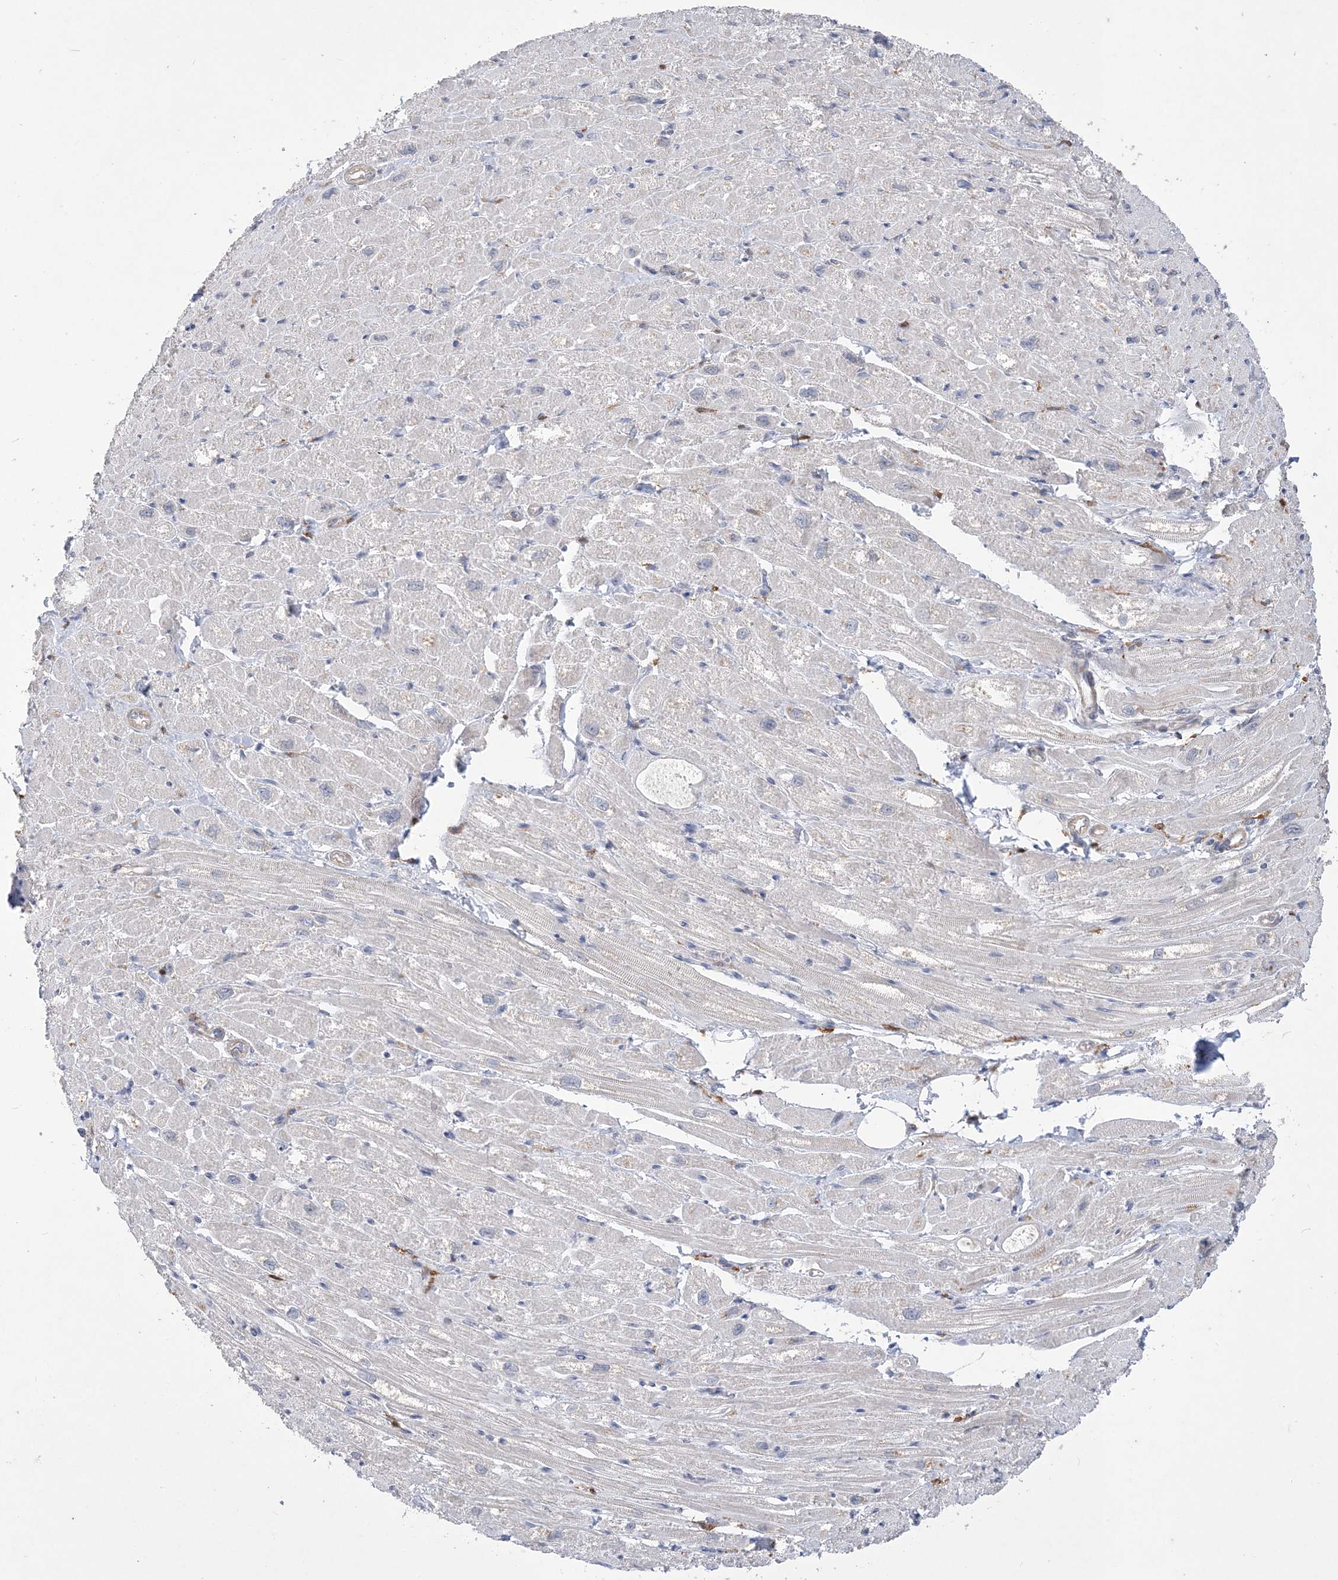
{"staining": {"intensity": "moderate", "quantity": "<25%", "location": "cytoplasmic/membranous"}, "tissue": "heart muscle", "cell_type": "Cardiomyocytes", "image_type": "normal", "snomed": [{"axis": "morphology", "description": "Normal tissue, NOS"}, {"axis": "topography", "description": "Heart"}], "caption": "Immunohistochemical staining of unremarkable heart muscle displays moderate cytoplasmic/membranous protein positivity in about <25% of cardiomyocytes.", "gene": "TSPEAR", "patient": {"sex": "male", "age": 50}}